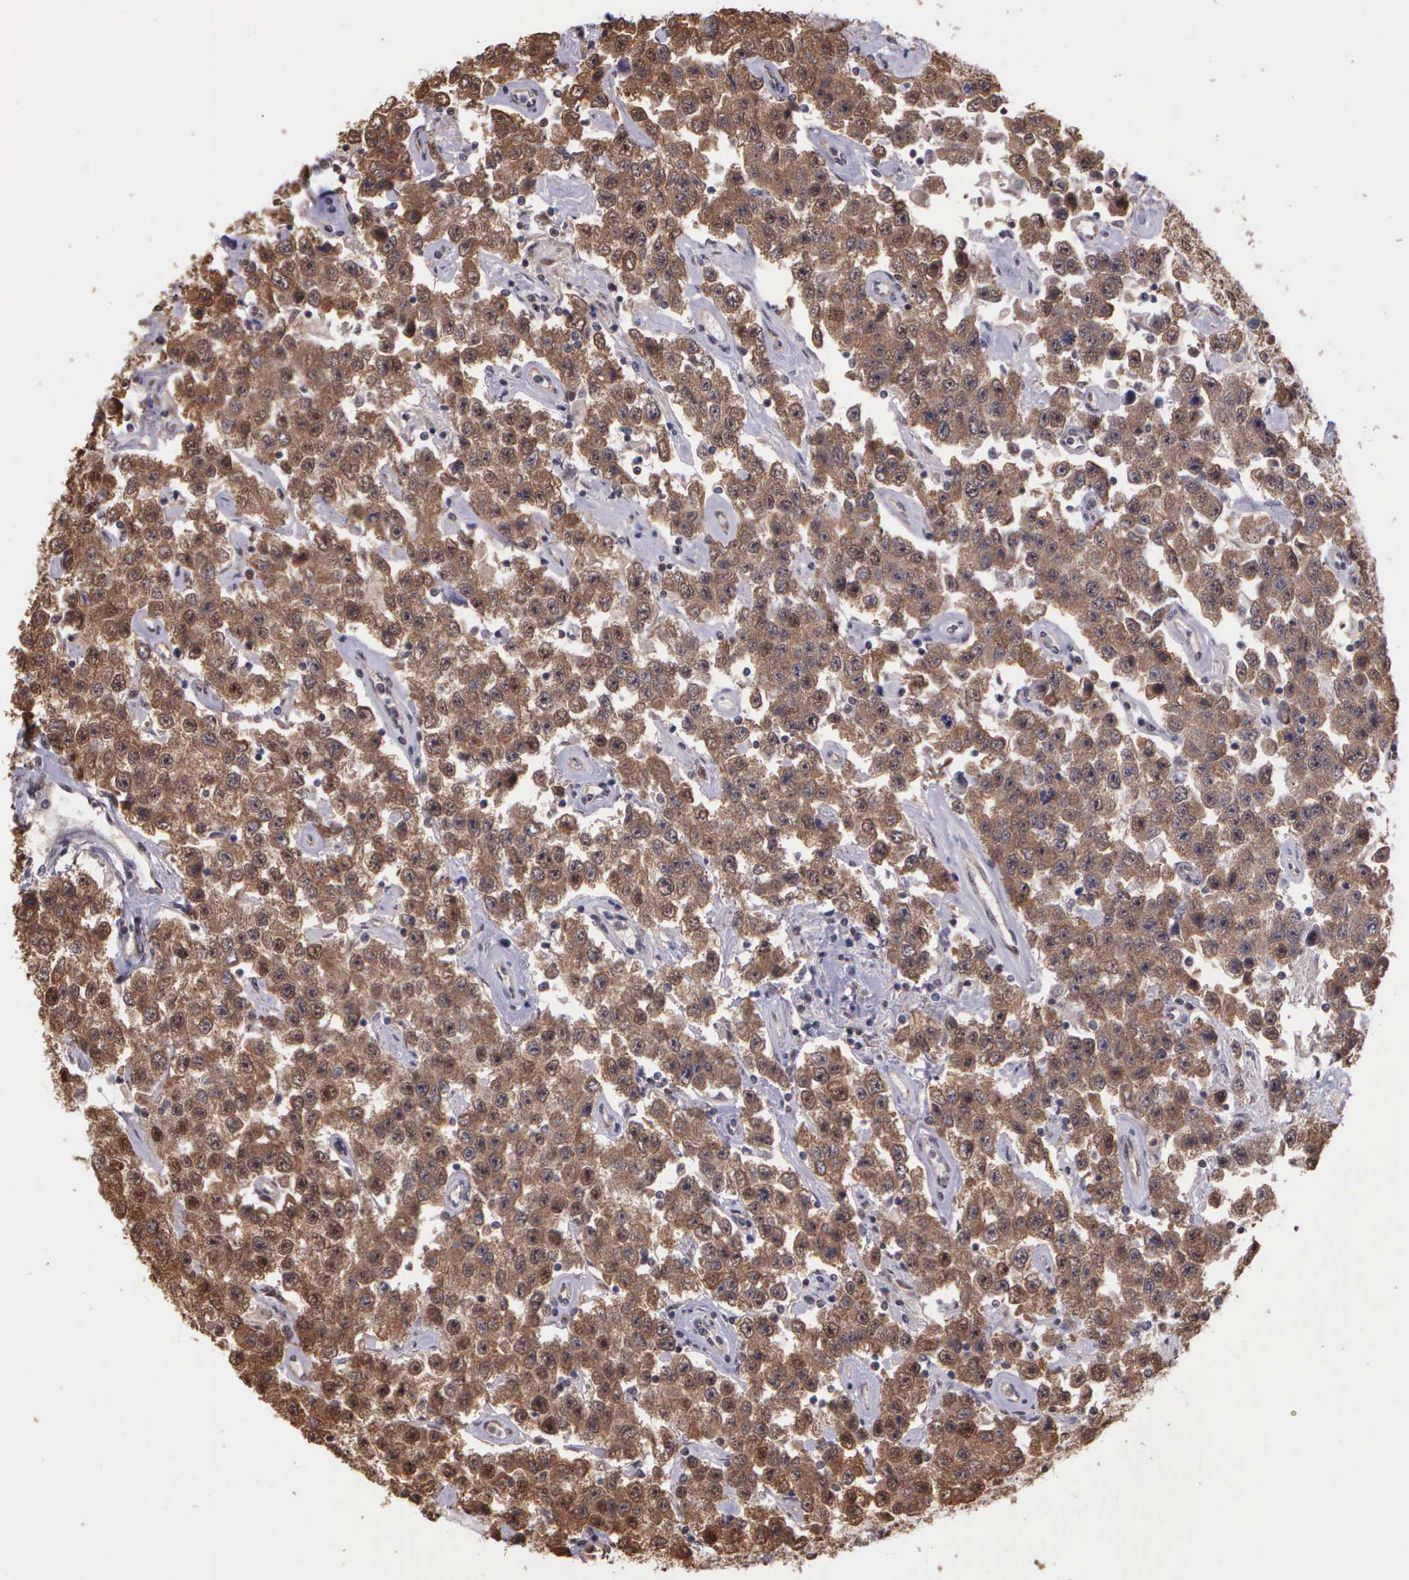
{"staining": {"intensity": "strong", "quantity": ">75%", "location": "cytoplasmic/membranous,nuclear"}, "tissue": "testis cancer", "cell_type": "Tumor cells", "image_type": "cancer", "snomed": [{"axis": "morphology", "description": "Seminoma, NOS"}, {"axis": "topography", "description": "Testis"}], "caption": "Testis cancer (seminoma) tissue reveals strong cytoplasmic/membranous and nuclear expression in approximately >75% of tumor cells, visualized by immunohistochemistry. The staining is performed using DAB (3,3'-diaminobenzidine) brown chromogen to label protein expression. The nuclei are counter-stained blue using hematoxylin.", "gene": "PSMC1", "patient": {"sex": "male", "age": 52}}